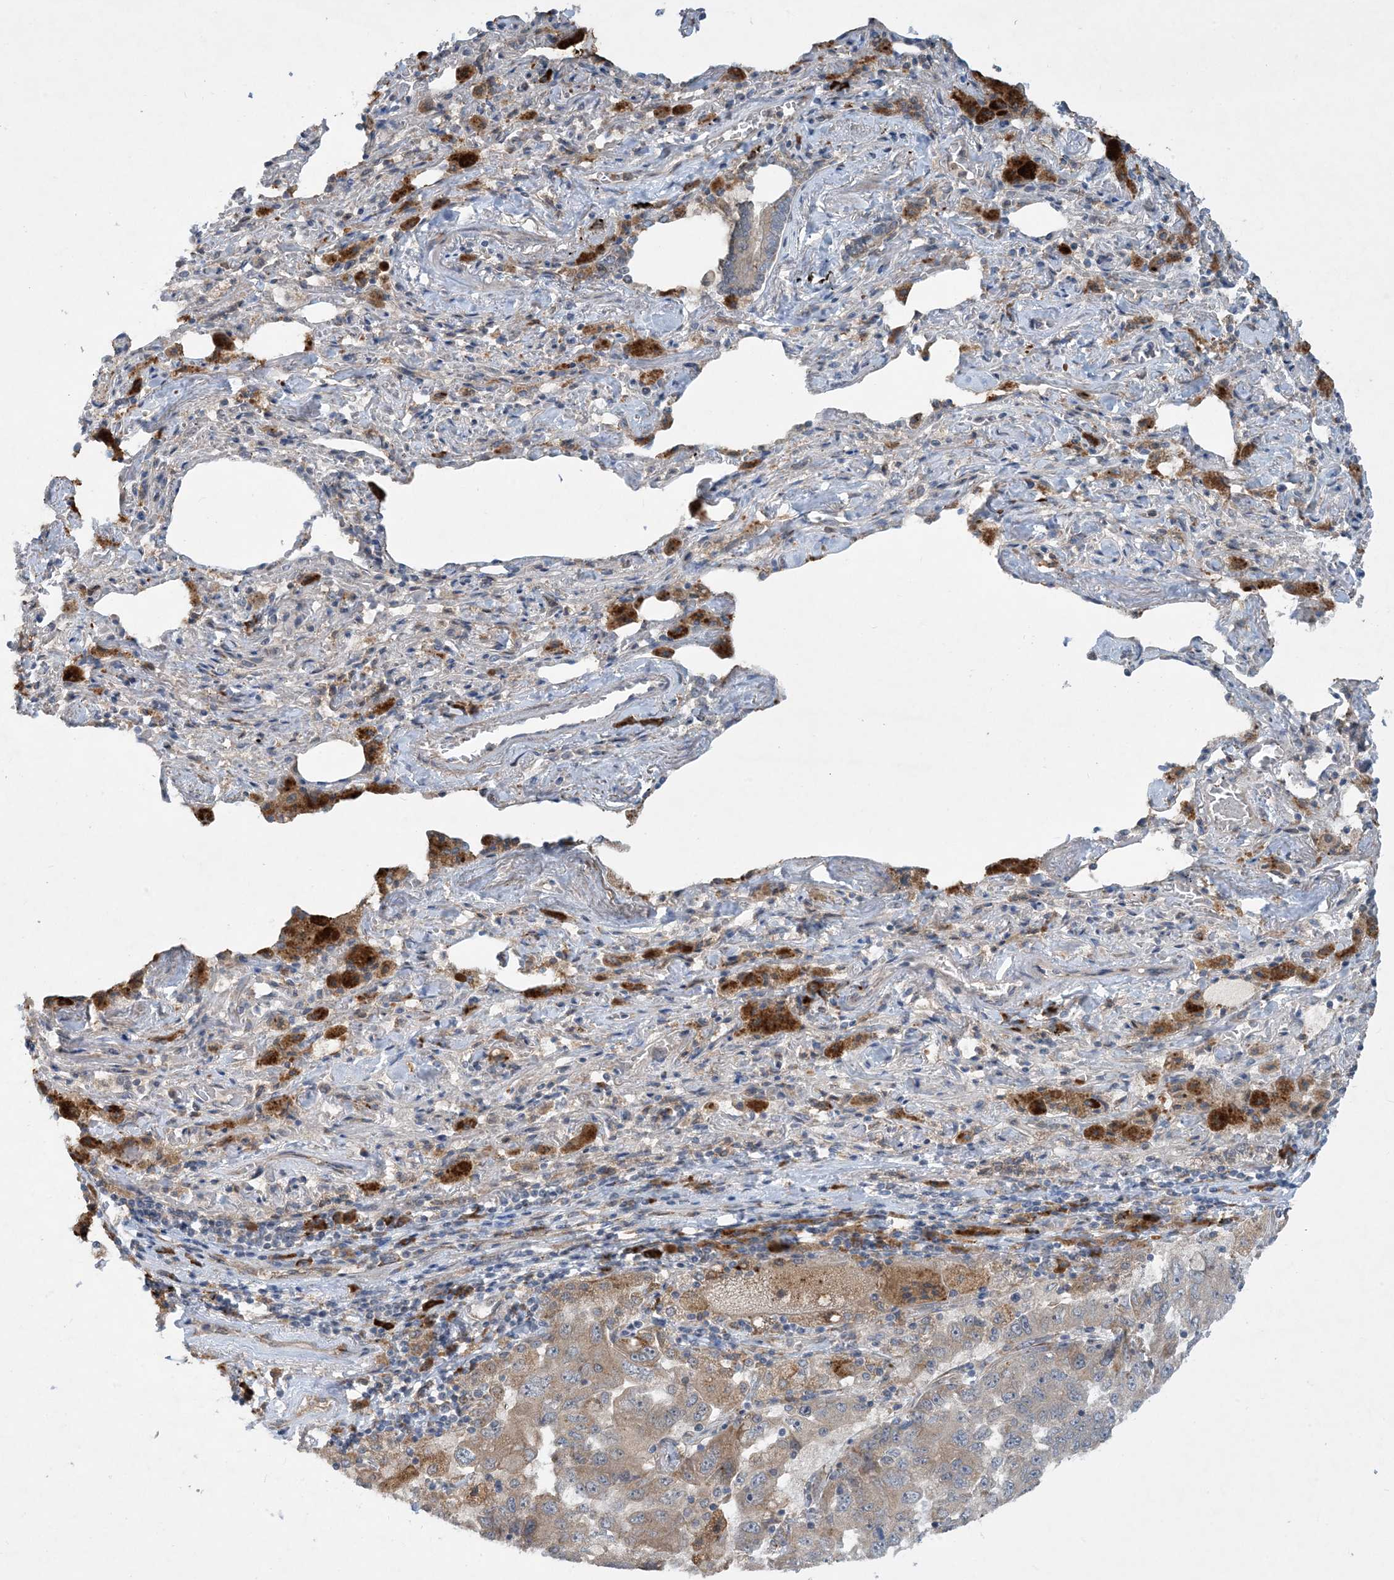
{"staining": {"intensity": "weak", "quantity": "25%-75%", "location": "cytoplasmic/membranous"}, "tissue": "lung cancer", "cell_type": "Tumor cells", "image_type": "cancer", "snomed": [{"axis": "morphology", "description": "Adenocarcinoma, NOS"}, {"axis": "topography", "description": "Lung"}], "caption": "Protein staining of adenocarcinoma (lung) tissue displays weak cytoplasmic/membranous positivity in about 25%-75% of tumor cells. The staining was performed using DAB, with brown indicating positive protein expression. Nuclei are stained blue with hematoxylin.", "gene": "PHOSPHO2", "patient": {"sex": "female", "age": 51}}